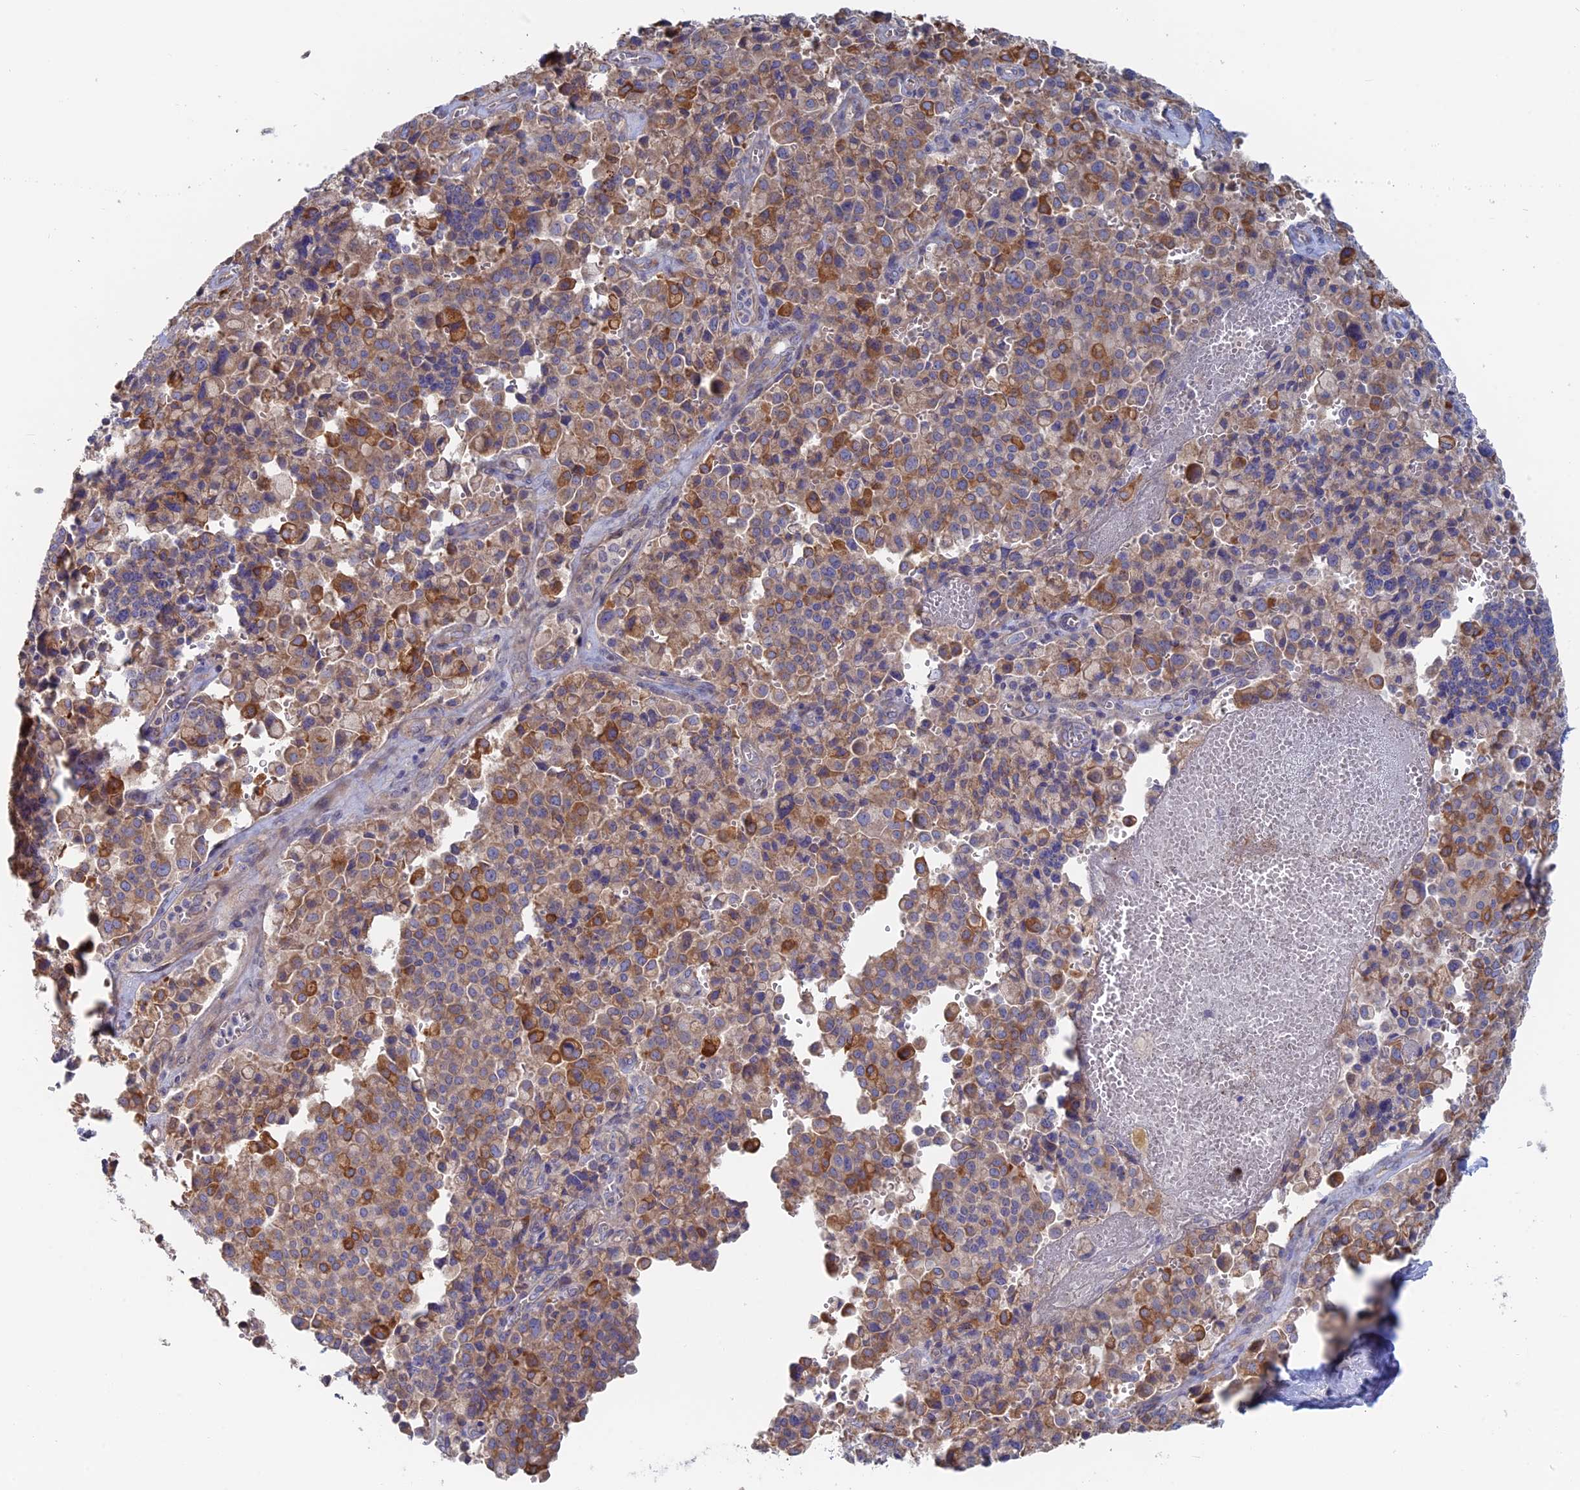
{"staining": {"intensity": "moderate", "quantity": "25%-75%", "location": "cytoplasmic/membranous"}, "tissue": "pancreatic cancer", "cell_type": "Tumor cells", "image_type": "cancer", "snomed": [{"axis": "morphology", "description": "Adenocarcinoma, NOS"}, {"axis": "topography", "description": "Pancreas"}], "caption": "Brown immunohistochemical staining in human pancreatic cancer shows moderate cytoplasmic/membranous staining in approximately 25%-75% of tumor cells.", "gene": "TBC1D30", "patient": {"sex": "male", "age": 65}}